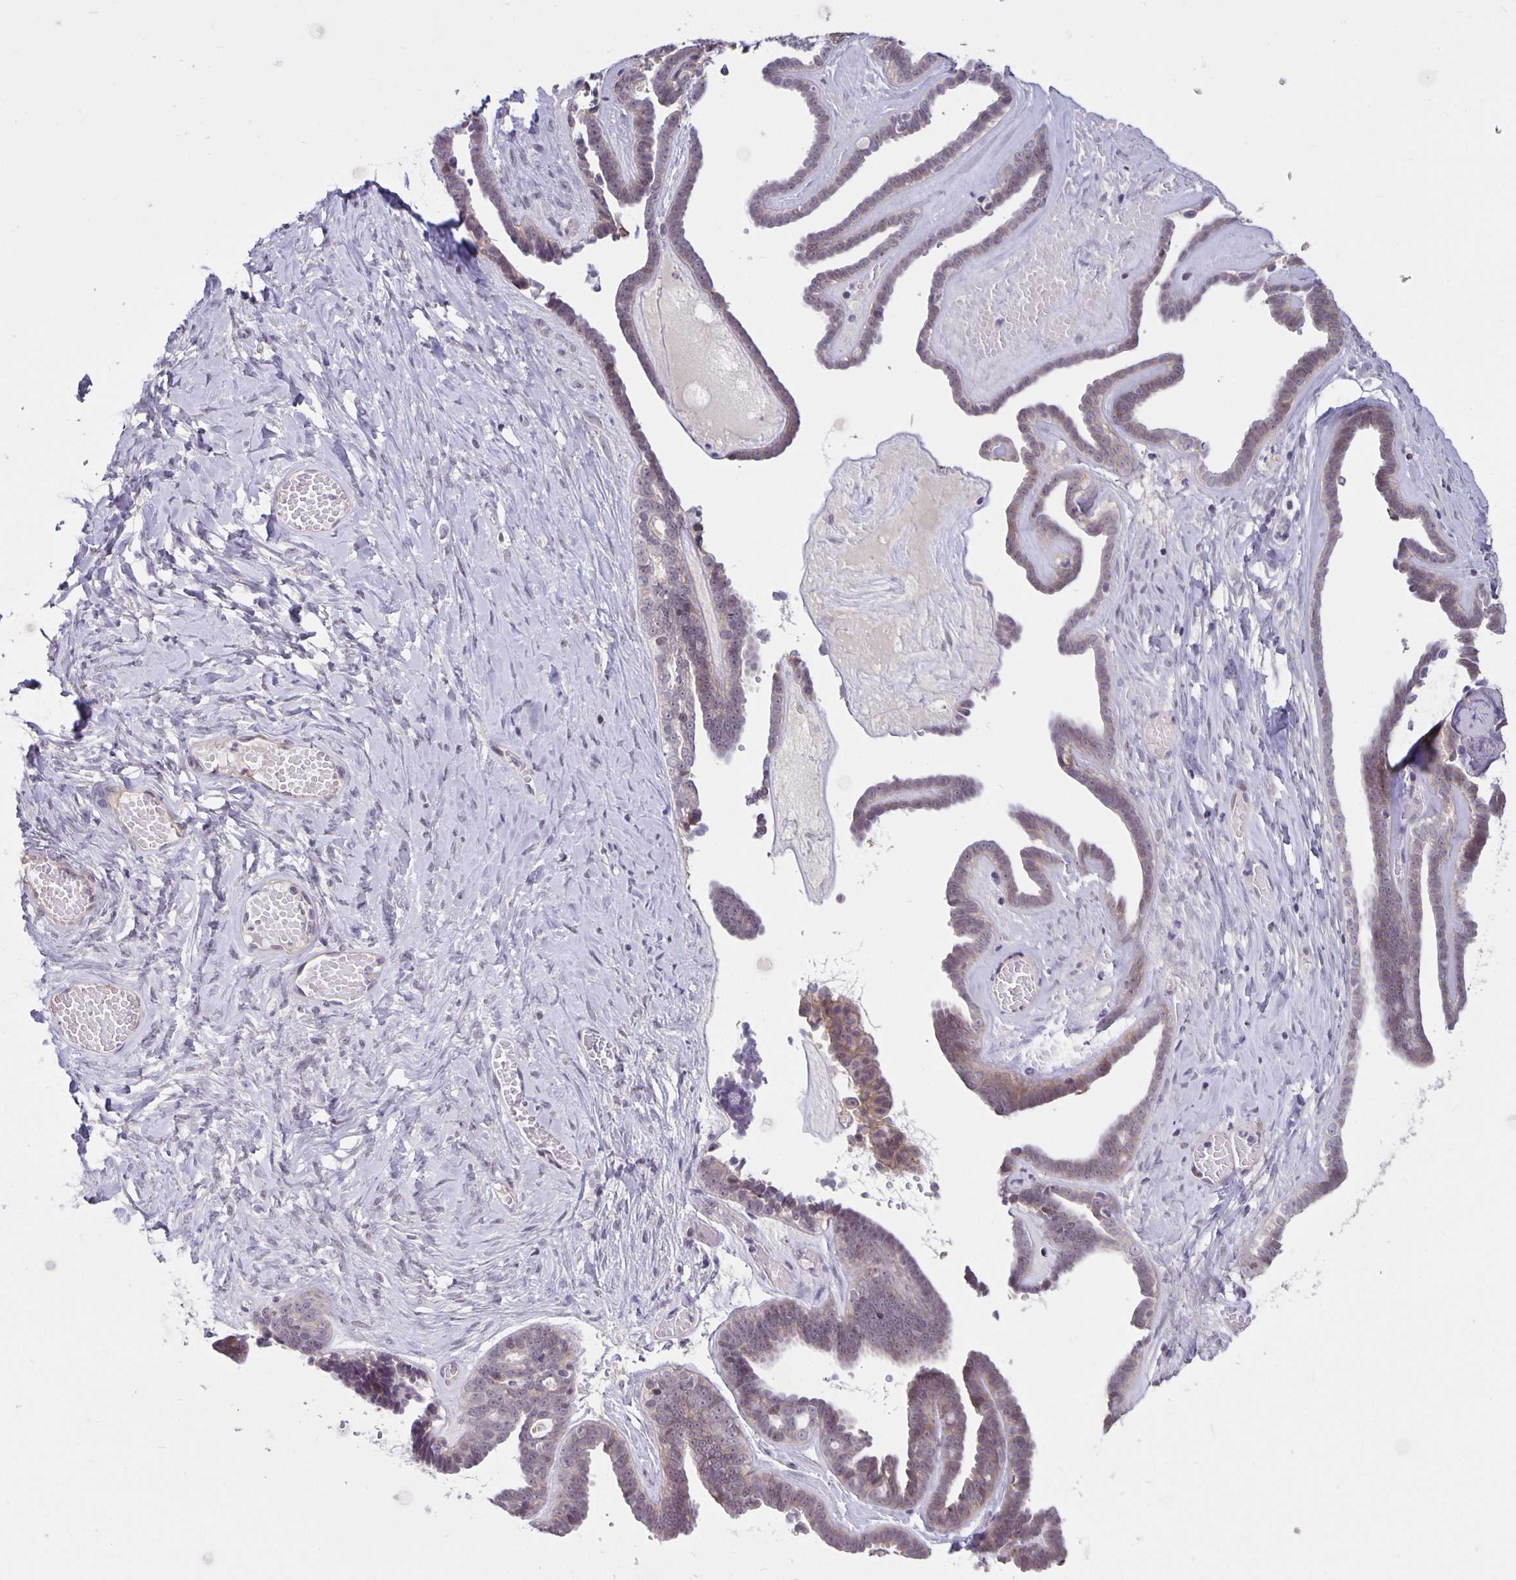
{"staining": {"intensity": "weak", "quantity": "<25%", "location": "cytoplasmic/membranous"}, "tissue": "ovarian cancer", "cell_type": "Tumor cells", "image_type": "cancer", "snomed": [{"axis": "morphology", "description": "Cystadenocarcinoma, serous, NOS"}, {"axis": "topography", "description": "Ovary"}], "caption": "This is an immunohistochemistry (IHC) histopathology image of human ovarian serous cystadenocarcinoma. There is no expression in tumor cells.", "gene": "ARVCF", "patient": {"sex": "female", "age": 71}}